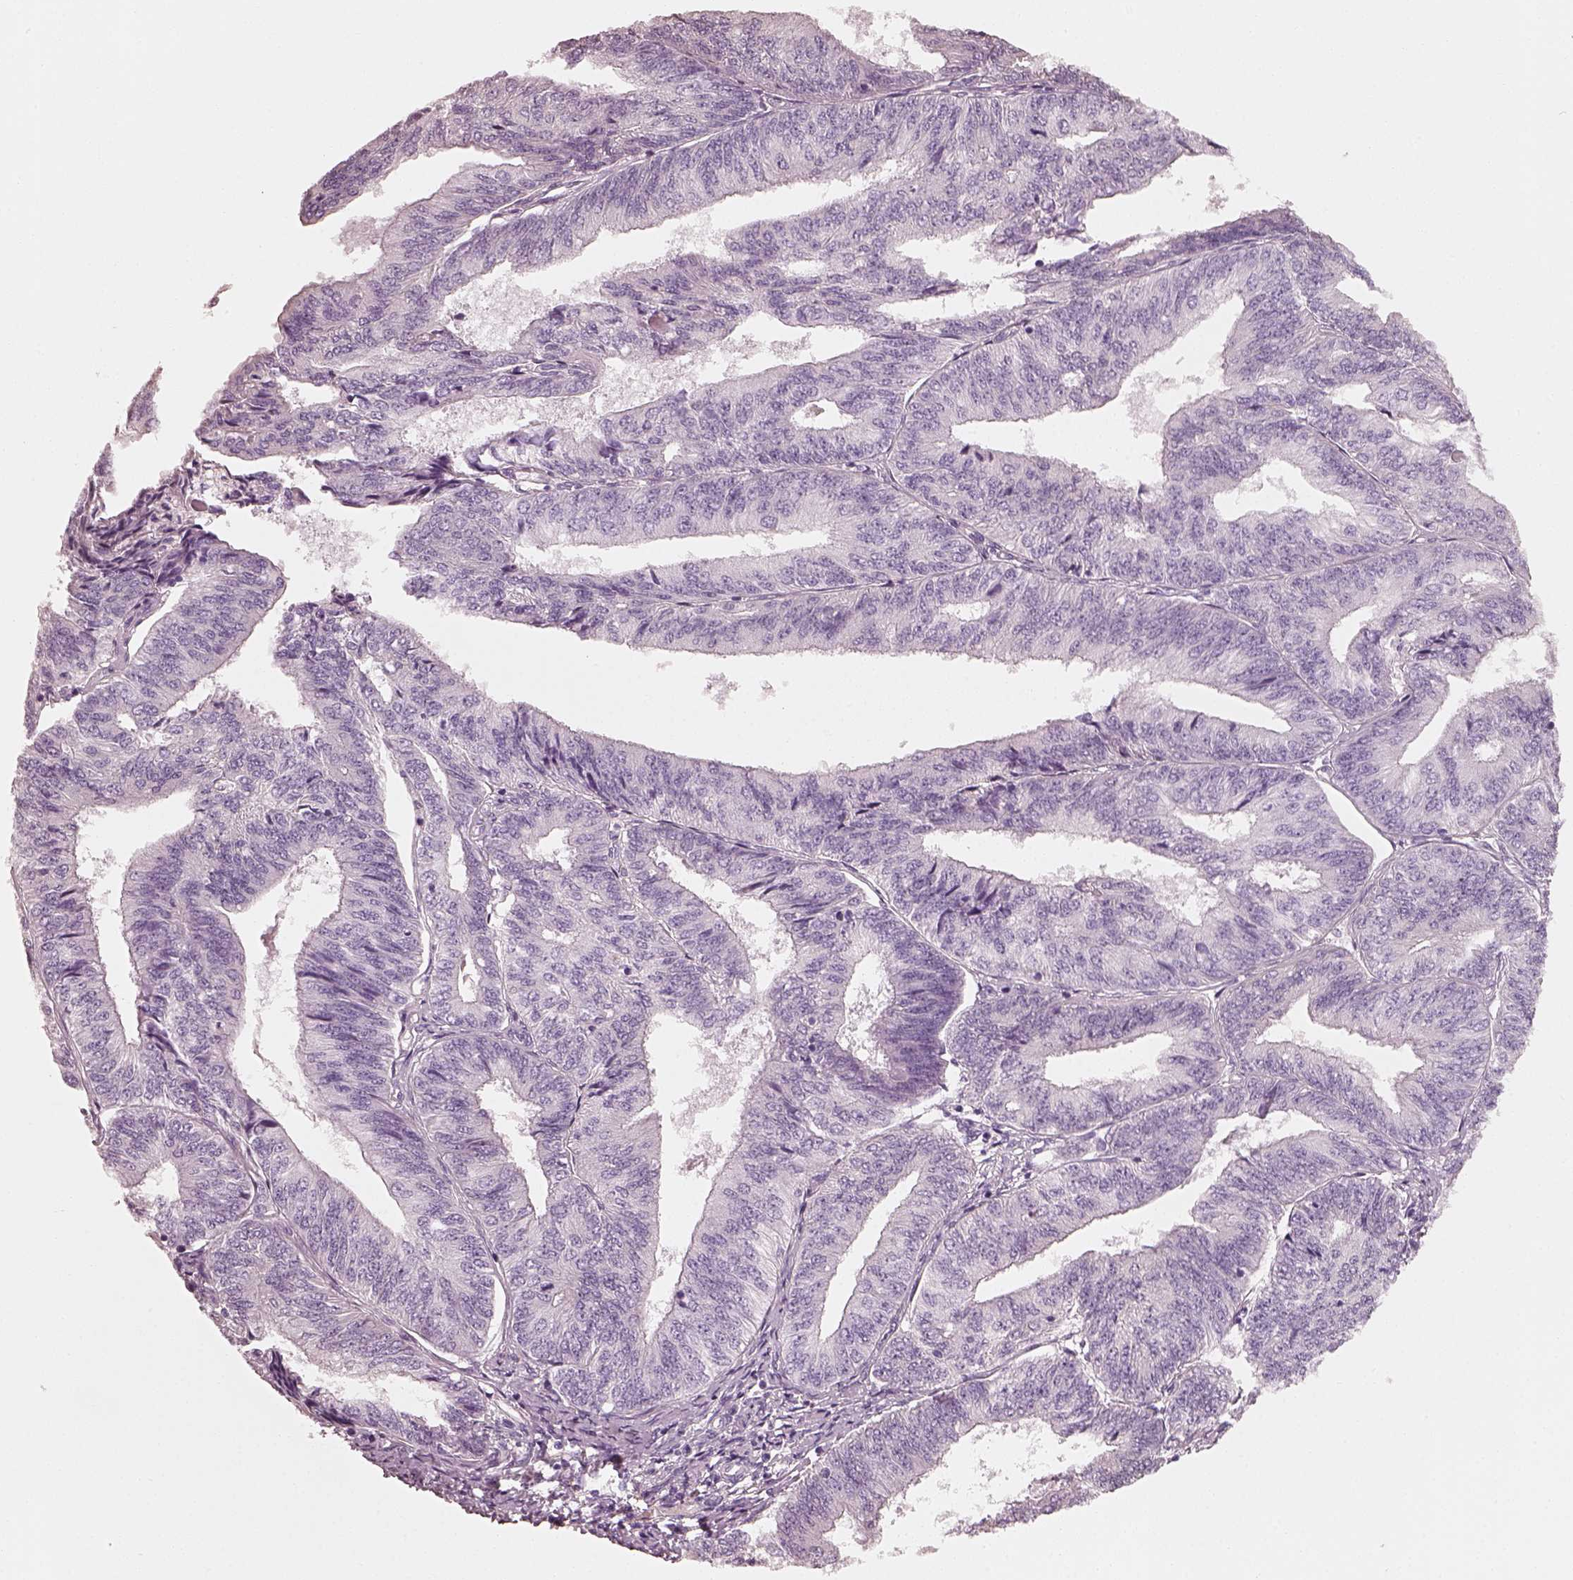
{"staining": {"intensity": "negative", "quantity": "none", "location": "none"}, "tissue": "endometrial cancer", "cell_type": "Tumor cells", "image_type": "cancer", "snomed": [{"axis": "morphology", "description": "Adenocarcinoma, NOS"}, {"axis": "topography", "description": "Endometrium"}], "caption": "A histopathology image of human endometrial cancer is negative for staining in tumor cells. (IHC, brightfield microscopy, high magnification).", "gene": "RS1", "patient": {"sex": "female", "age": 58}}